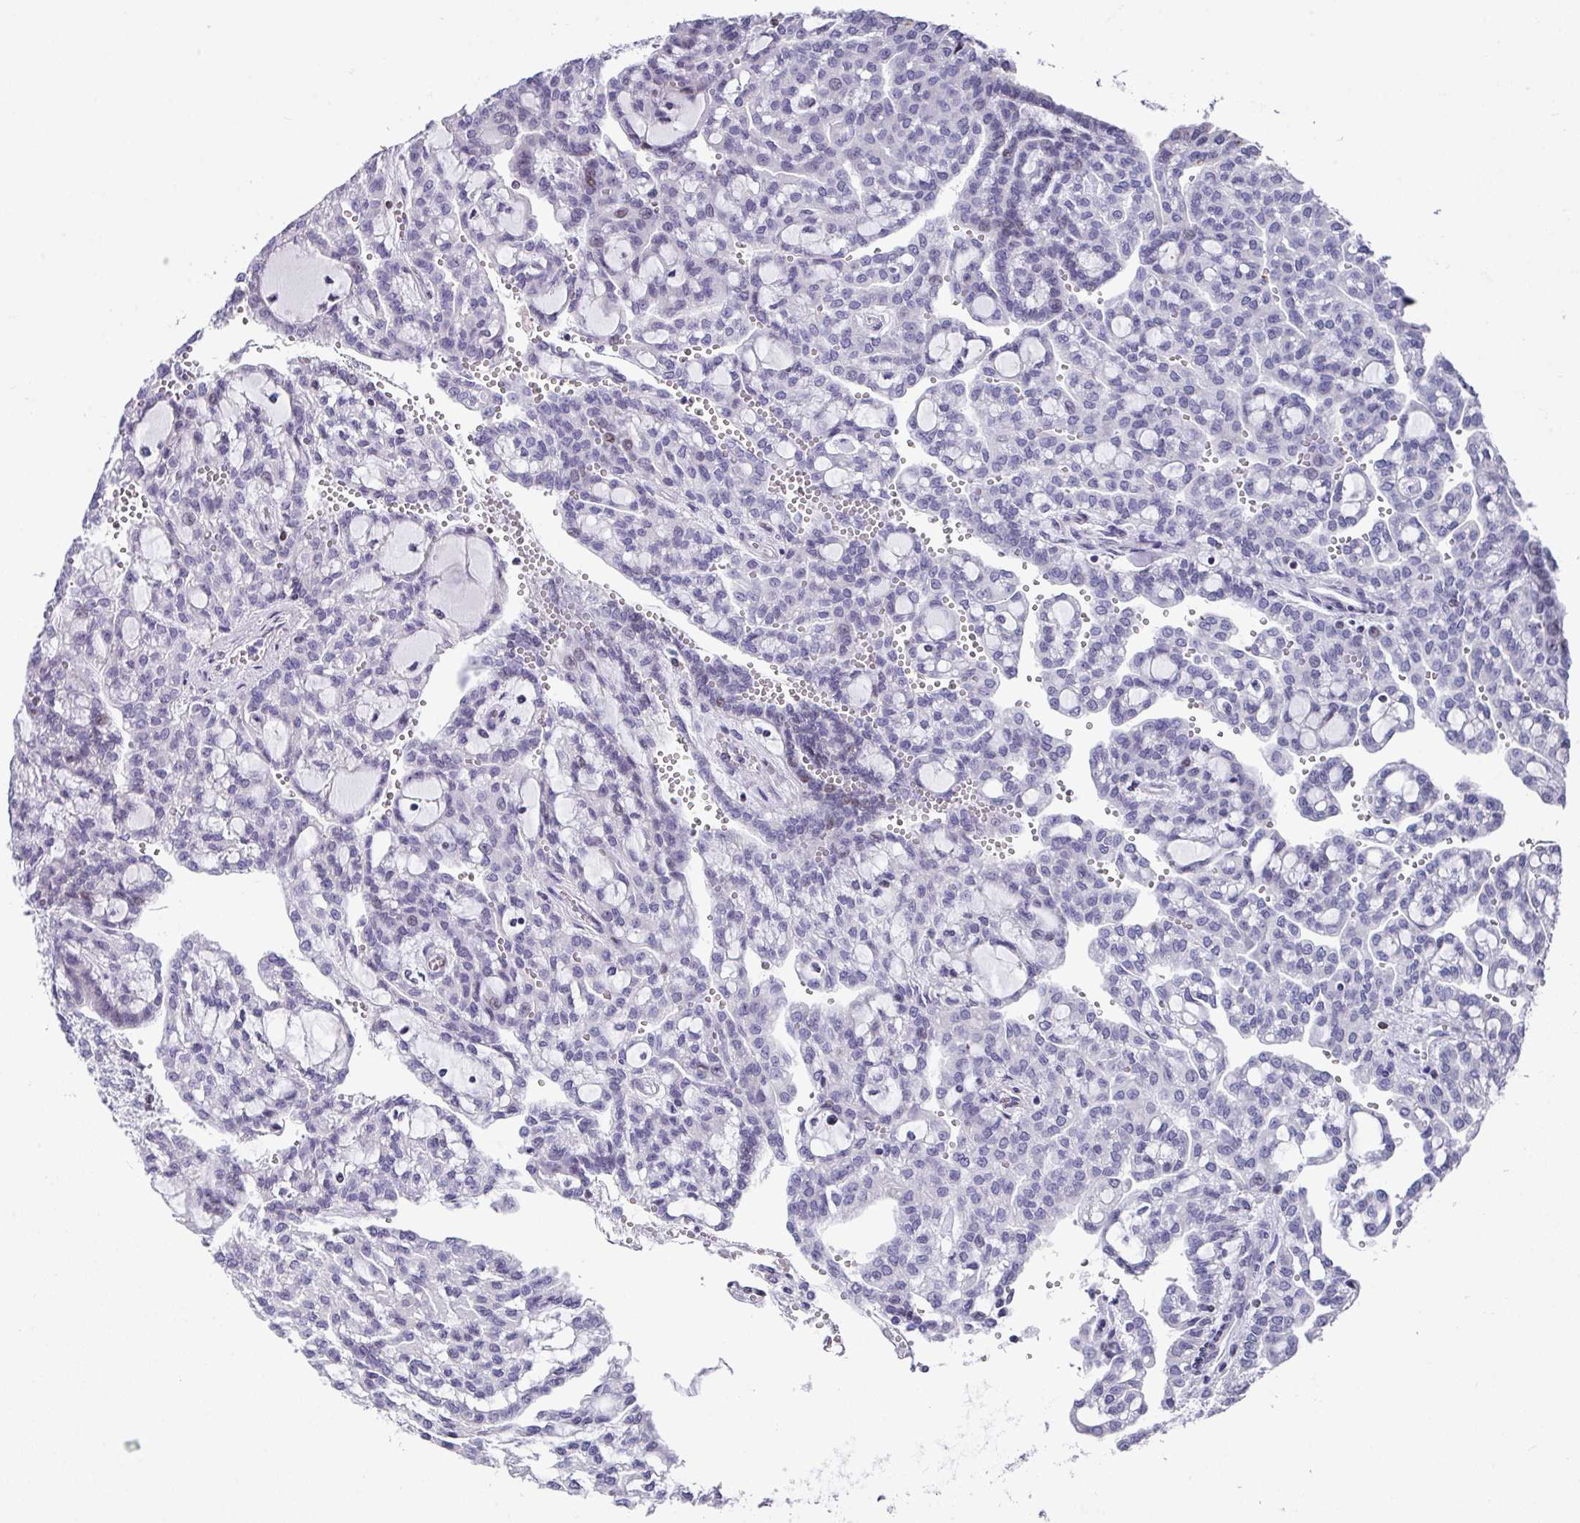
{"staining": {"intensity": "negative", "quantity": "none", "location": "none"}, "tissue": "renal cancer", "cell_type": "Tumor cells", "image_type": "cancer", "snomed": [{"axis": "morphology", "description": "Adenocarcinoma, NOS"}, {"axis": "topography", "description": "Kidney"}], "caption": "A micrograph of human adenocarcinoma (renal) is negative for staining in tumor cells.", "gene": "TCF3", "patient": {"sex": "male", "age": 63}}